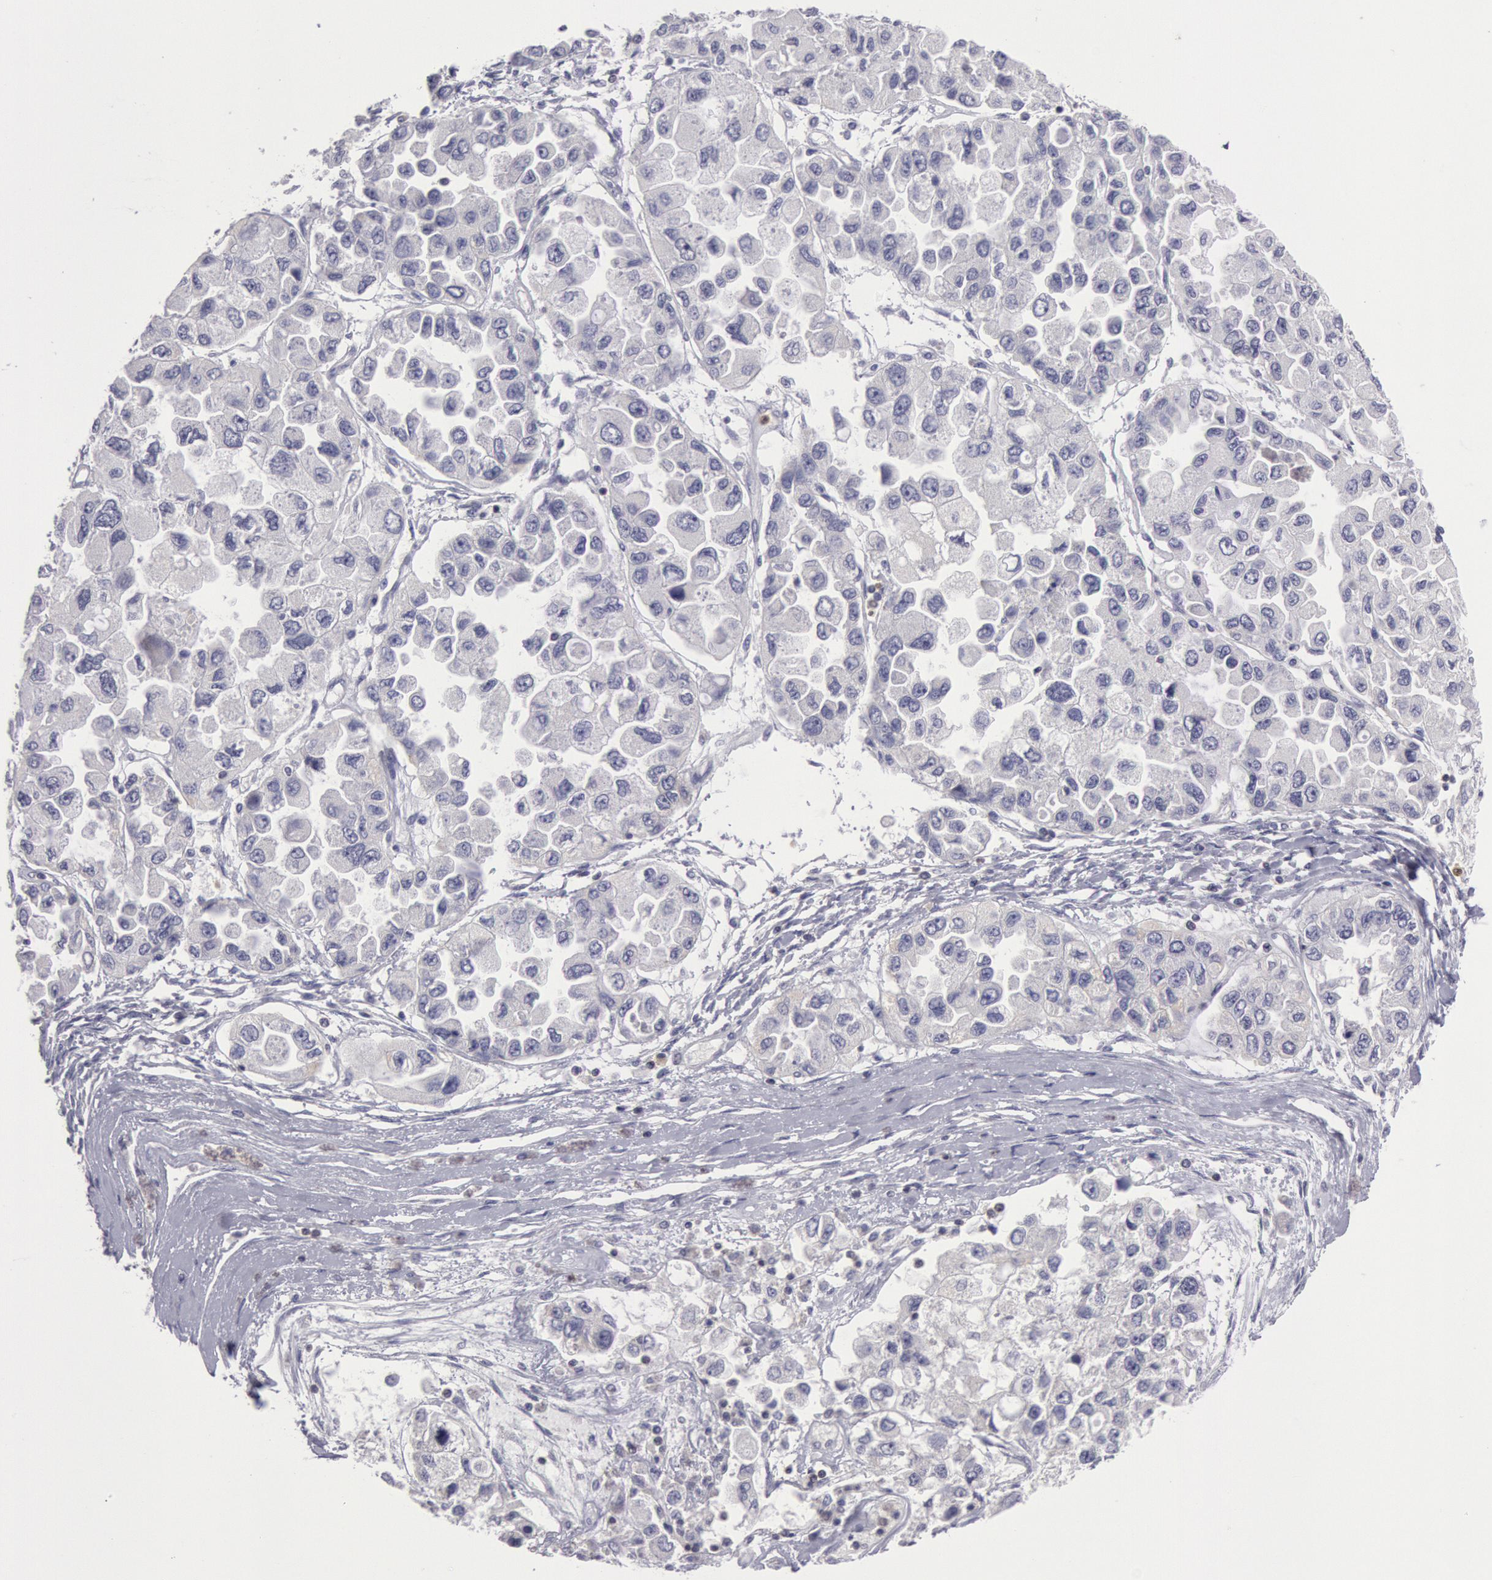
{"staining": {"intensity": "negative", "quantity": "none", "location": "none"}, "tissue": "ovarian cancer", "cell_type": "Tumor cells", "image_type": "cancer", "snomed": [{"axis": "morphology", "description": "Cystadenocarcinoma, serous, NOS"}, {"axis": "topography", "description": "Ovary"}], "caption": "Ovarian cancer (serous cystadenocarcinoma) was stained to show a protein in brown. There is no significant staining in tumor cells.", "gene": "RAB27A", "patient": {"sex": "female", "age": 84}}